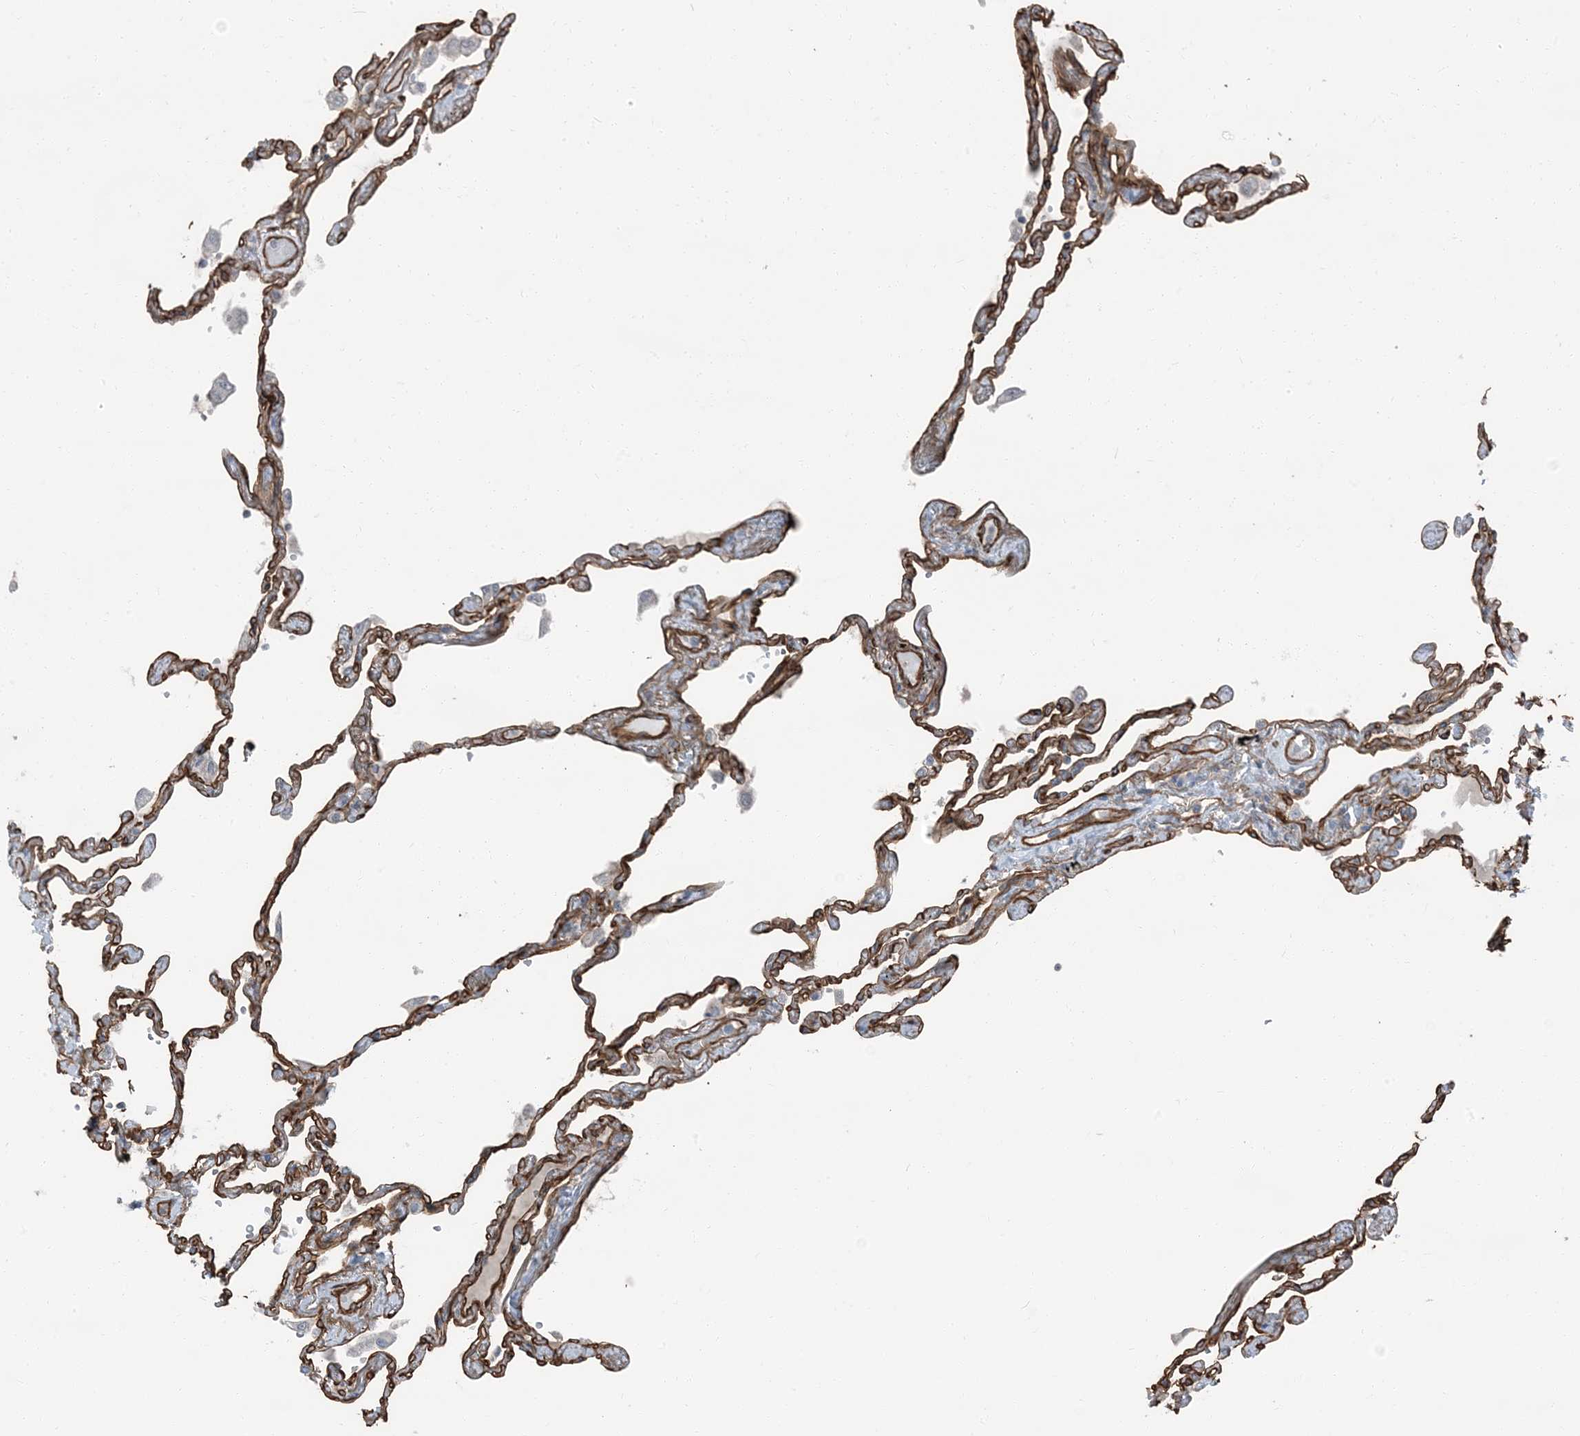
{"staining": {"intensity": "strong", "quantity": ">75%", "location": "cytoplasmic/membranous"}, "tissue": "lung", "cell_type": "Alveolar cells", "image_type": "normal", "snomed": [{"axis": "morphology", "description": "Normal tissue, NOS"}, {"axis": "topography", "description": "Lung"}], "caption": "Brown immunohistochemical staining in normal lung shows strong cytoplasmic/membranous expression in approximately >75% of alveolar cells. (IHC, brightfield microscopy, high magnification).", "gene": "ZFP90", "patient": {"sex": "female", "age": 67}}